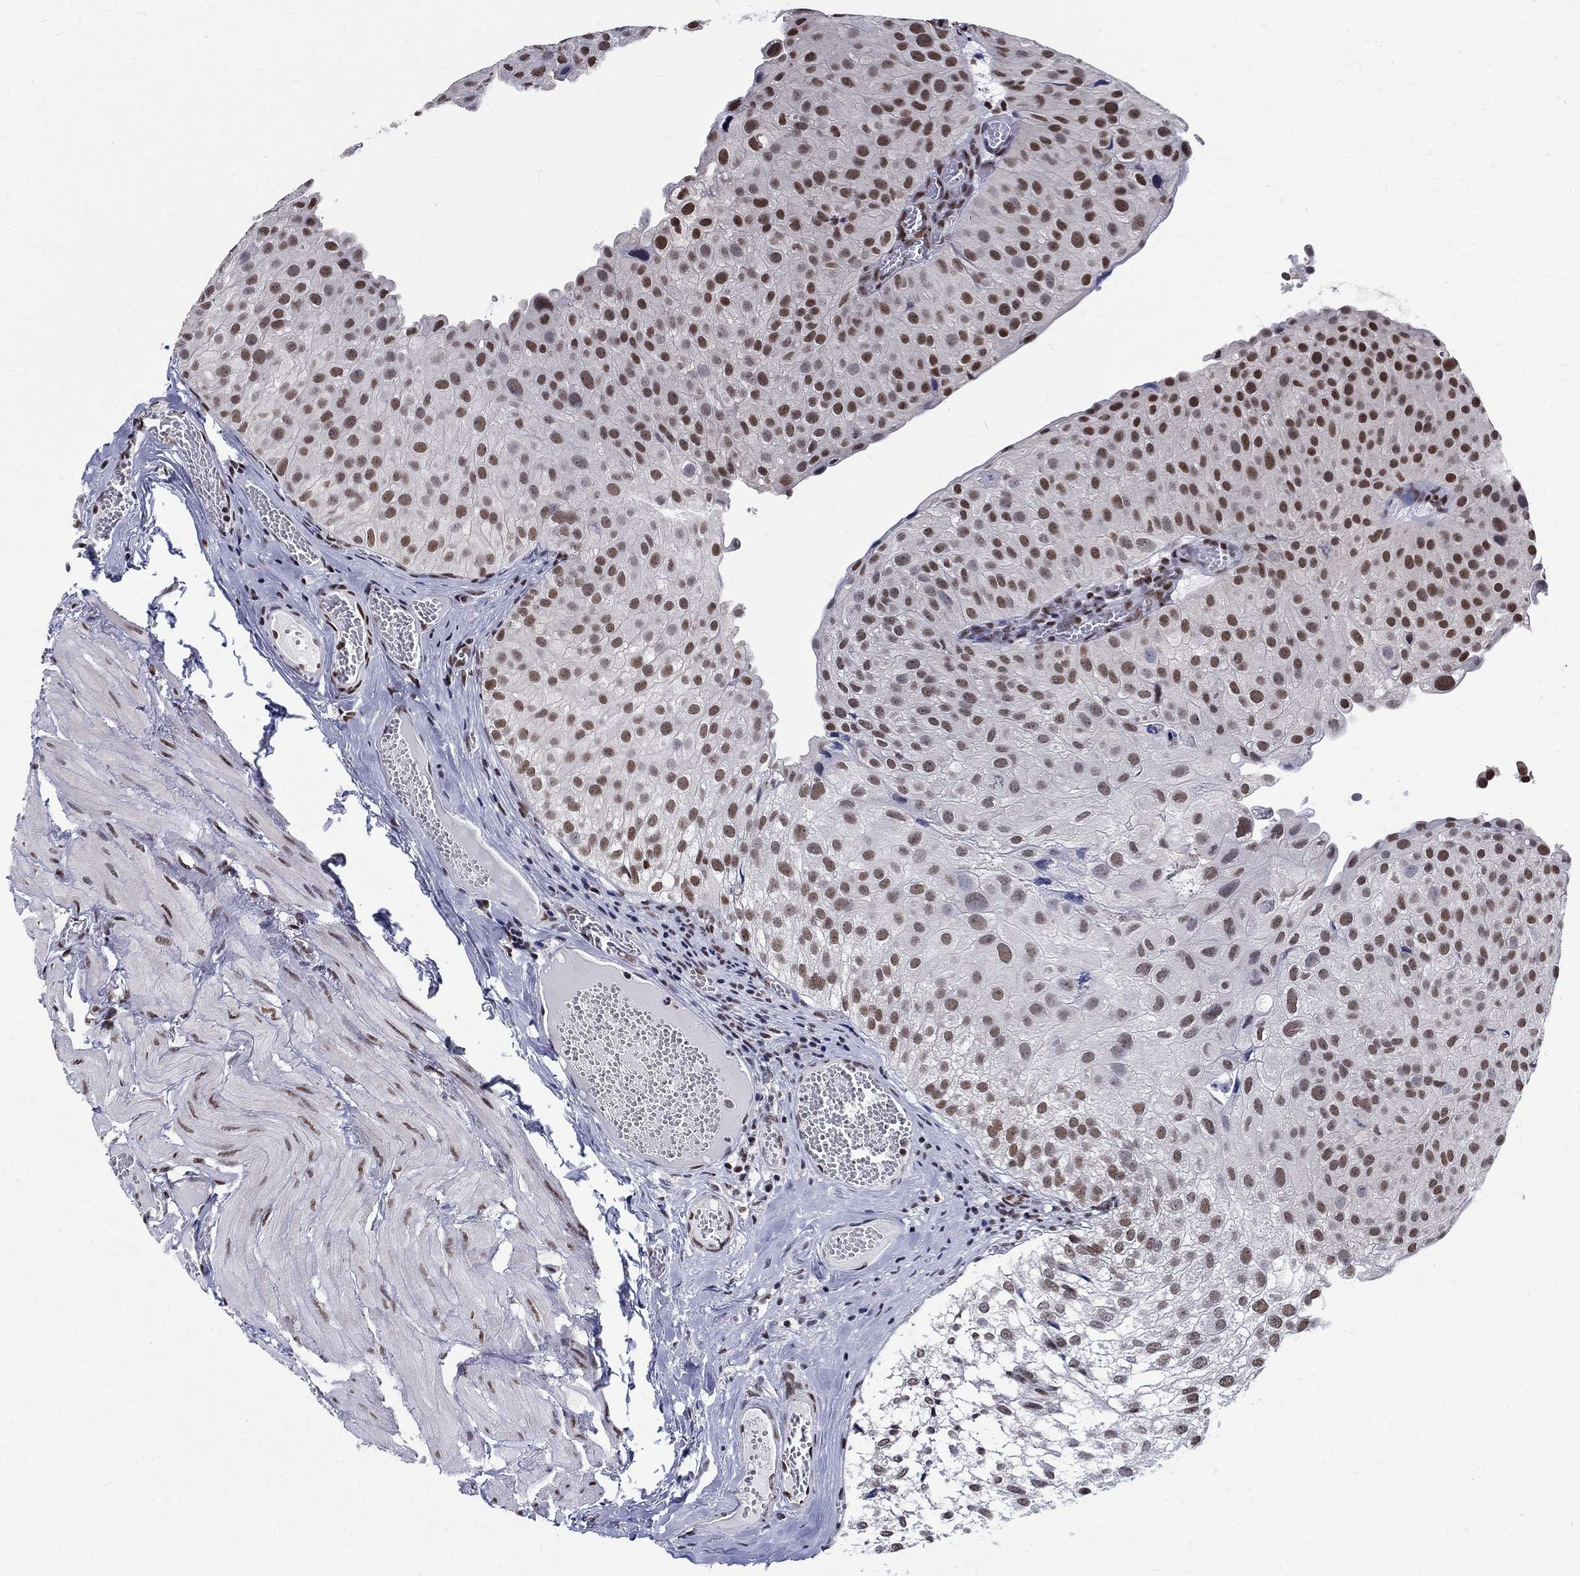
{"staining": {"intensity": "strong", "quantity": "25%-75%", "location": "nuclear"}, "tissue": "urothelial cancer", "cell_type": "Tumor cells", "image_type": "cancer", "snomed": [{"axis": "morphology", "description": "Urothelial carcinoma, Low grade"}, {"axis": "topography", "description": "Urinary bladder"}], "caption": "This is an image of immunohistochemistry (IHC) staining of low-grade urothelial carcinoma, which shows strong positivity in the nuclear of tumor cells.", "gene": "FBXO16", "patient": {"sex": "female", "age": 78}}